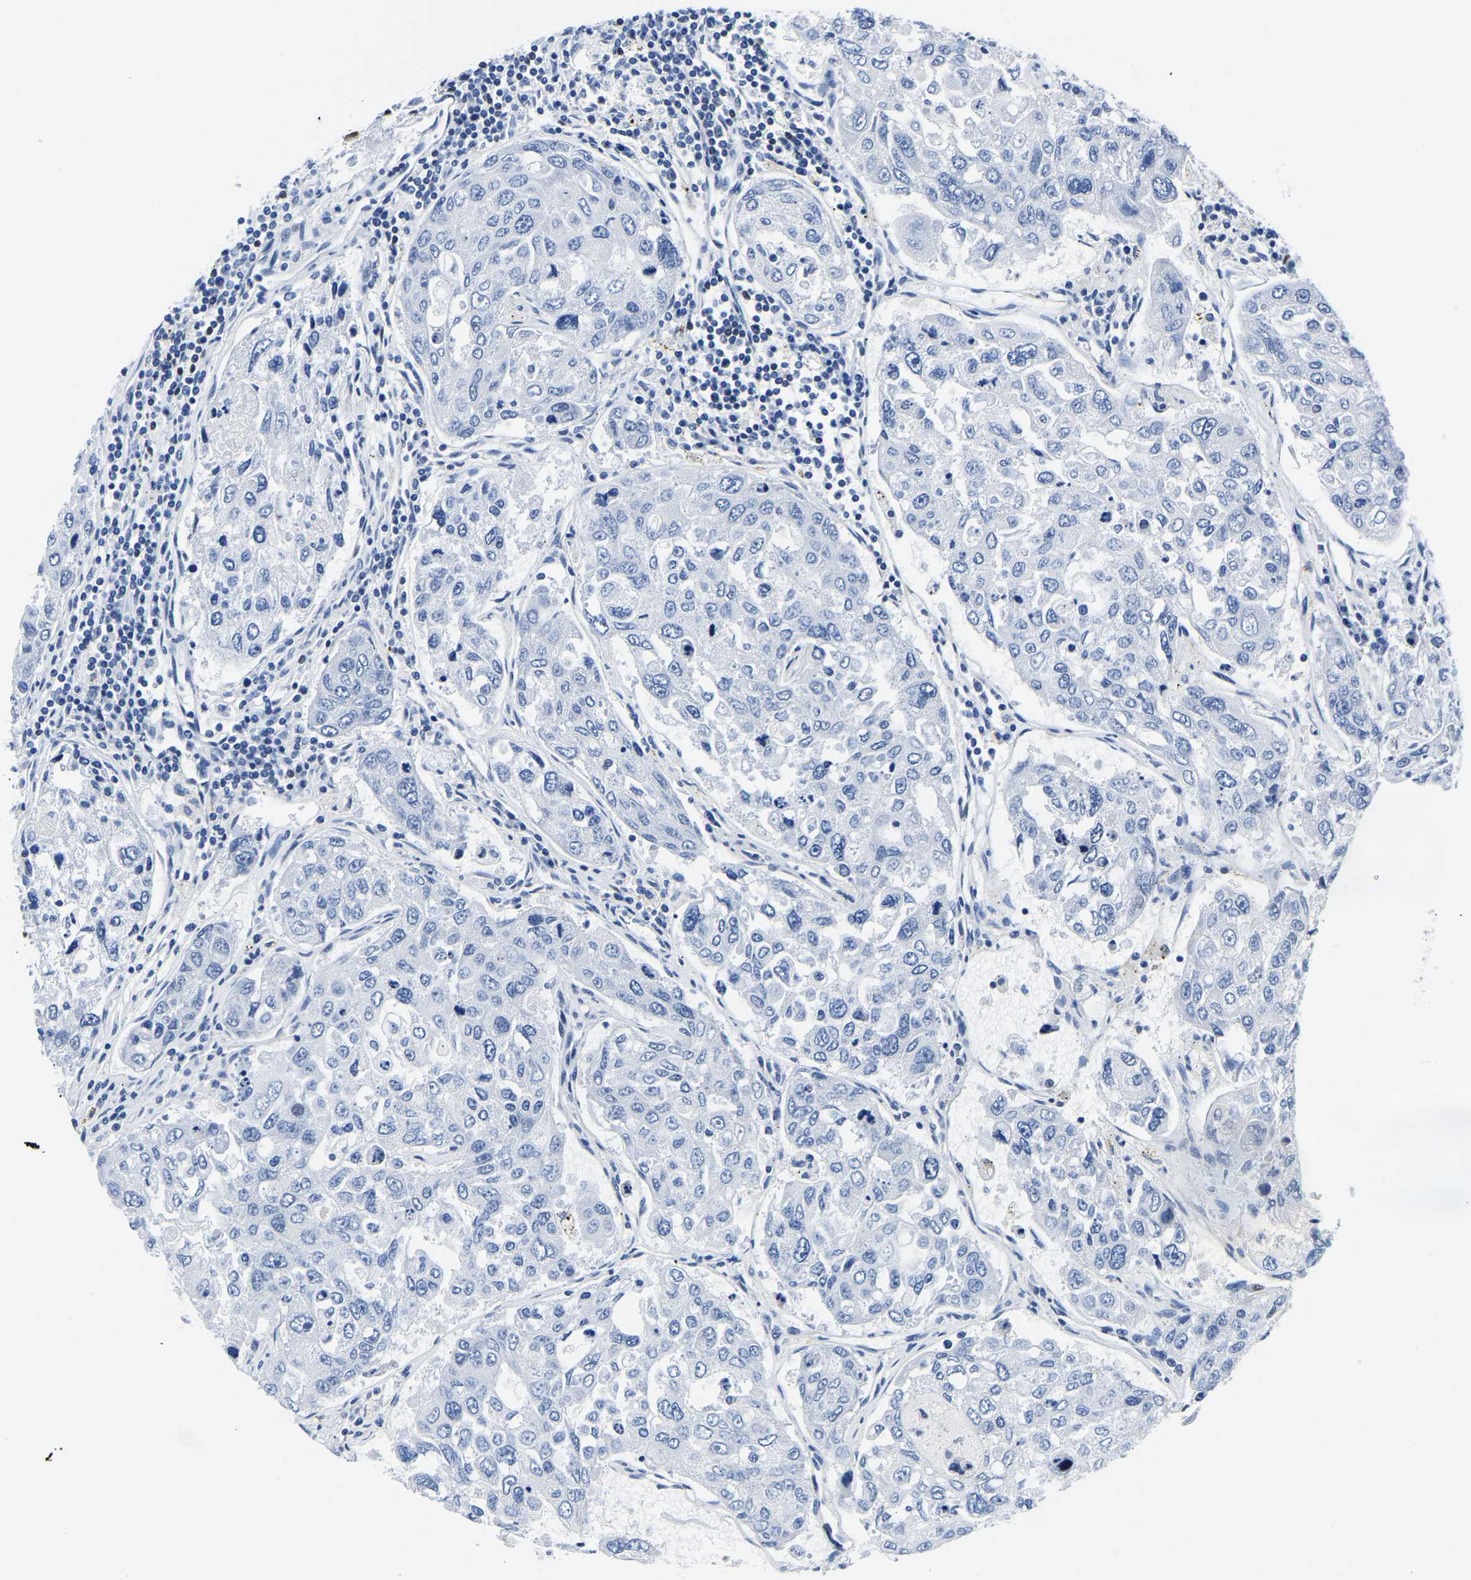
{"staining": {"intensity": "negative", "quantity": "none", "location": "none"}, "tissue": "urothelial cancer", "cell_type": "Tumor cells", "image_type": "cancer", "snomed": [{"axis": "morphology", "description": "Urothelial carcinoma, High grade"}, {"axis": "topography", "description": "Lymph node"}, {"axis": "topography", "description": "Urinary bladder"}], "caption": "The image shows no staining of tumor cells in urothelial cancer.", "gene": "UBA1", "patient": {"sex": "male", "age": 51}}